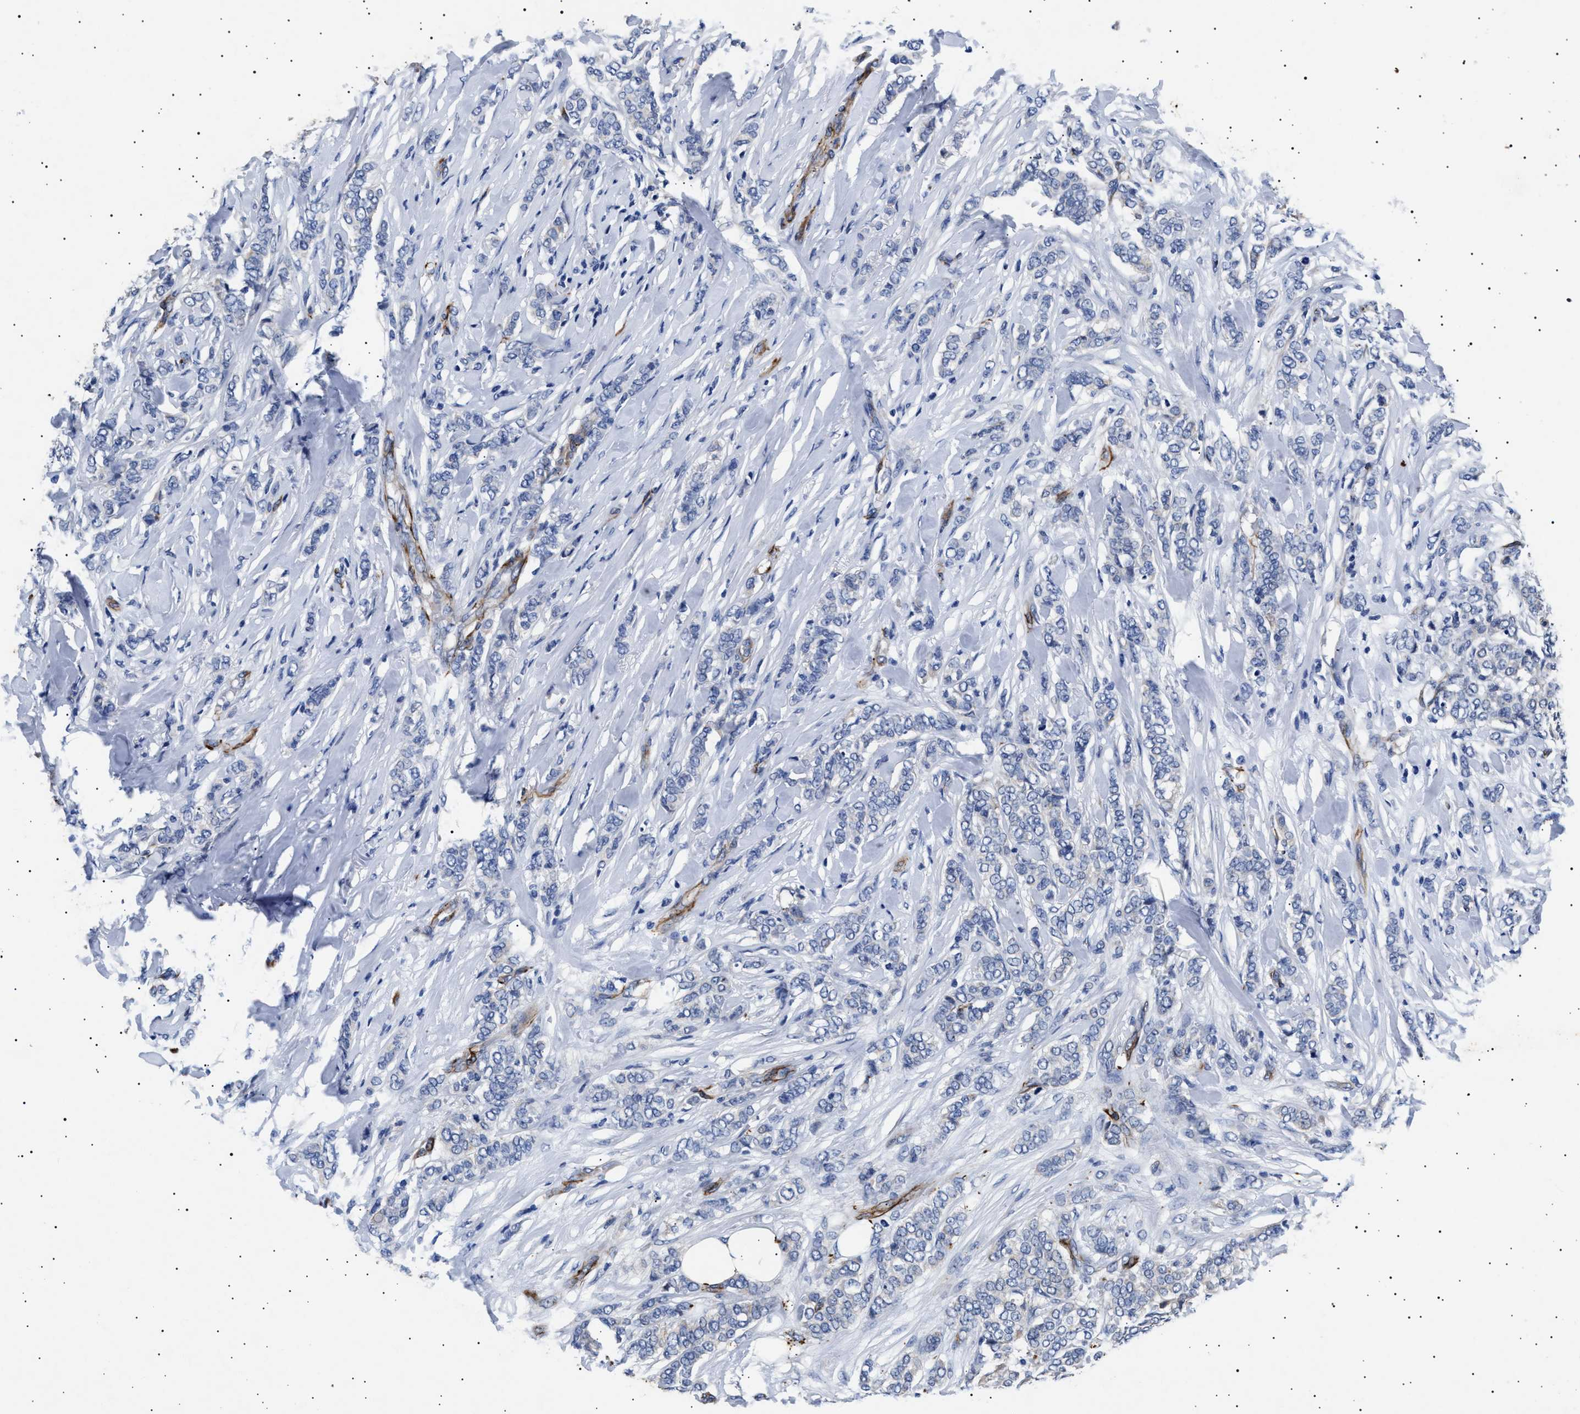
{"staining": {"intensity": "negative", "quantity": "none", "location": "none"}, "tissue": "breast cancer", "cell_type": "Tumor cells", "image_type": "cancer", "snomed": [{"axis": "morphology", "description": "Lobular carcinoma"}, {"axis": "topography", "description": "Skin"}, {"axis": "topography", "description": "Breast"}], "caption": "The micrograph shows no significant positivity in tumor cells of breast cancer (lobular carcinoma).", "gene": "OLFML2A", "patient": {"sex": "female", "age": 46}}